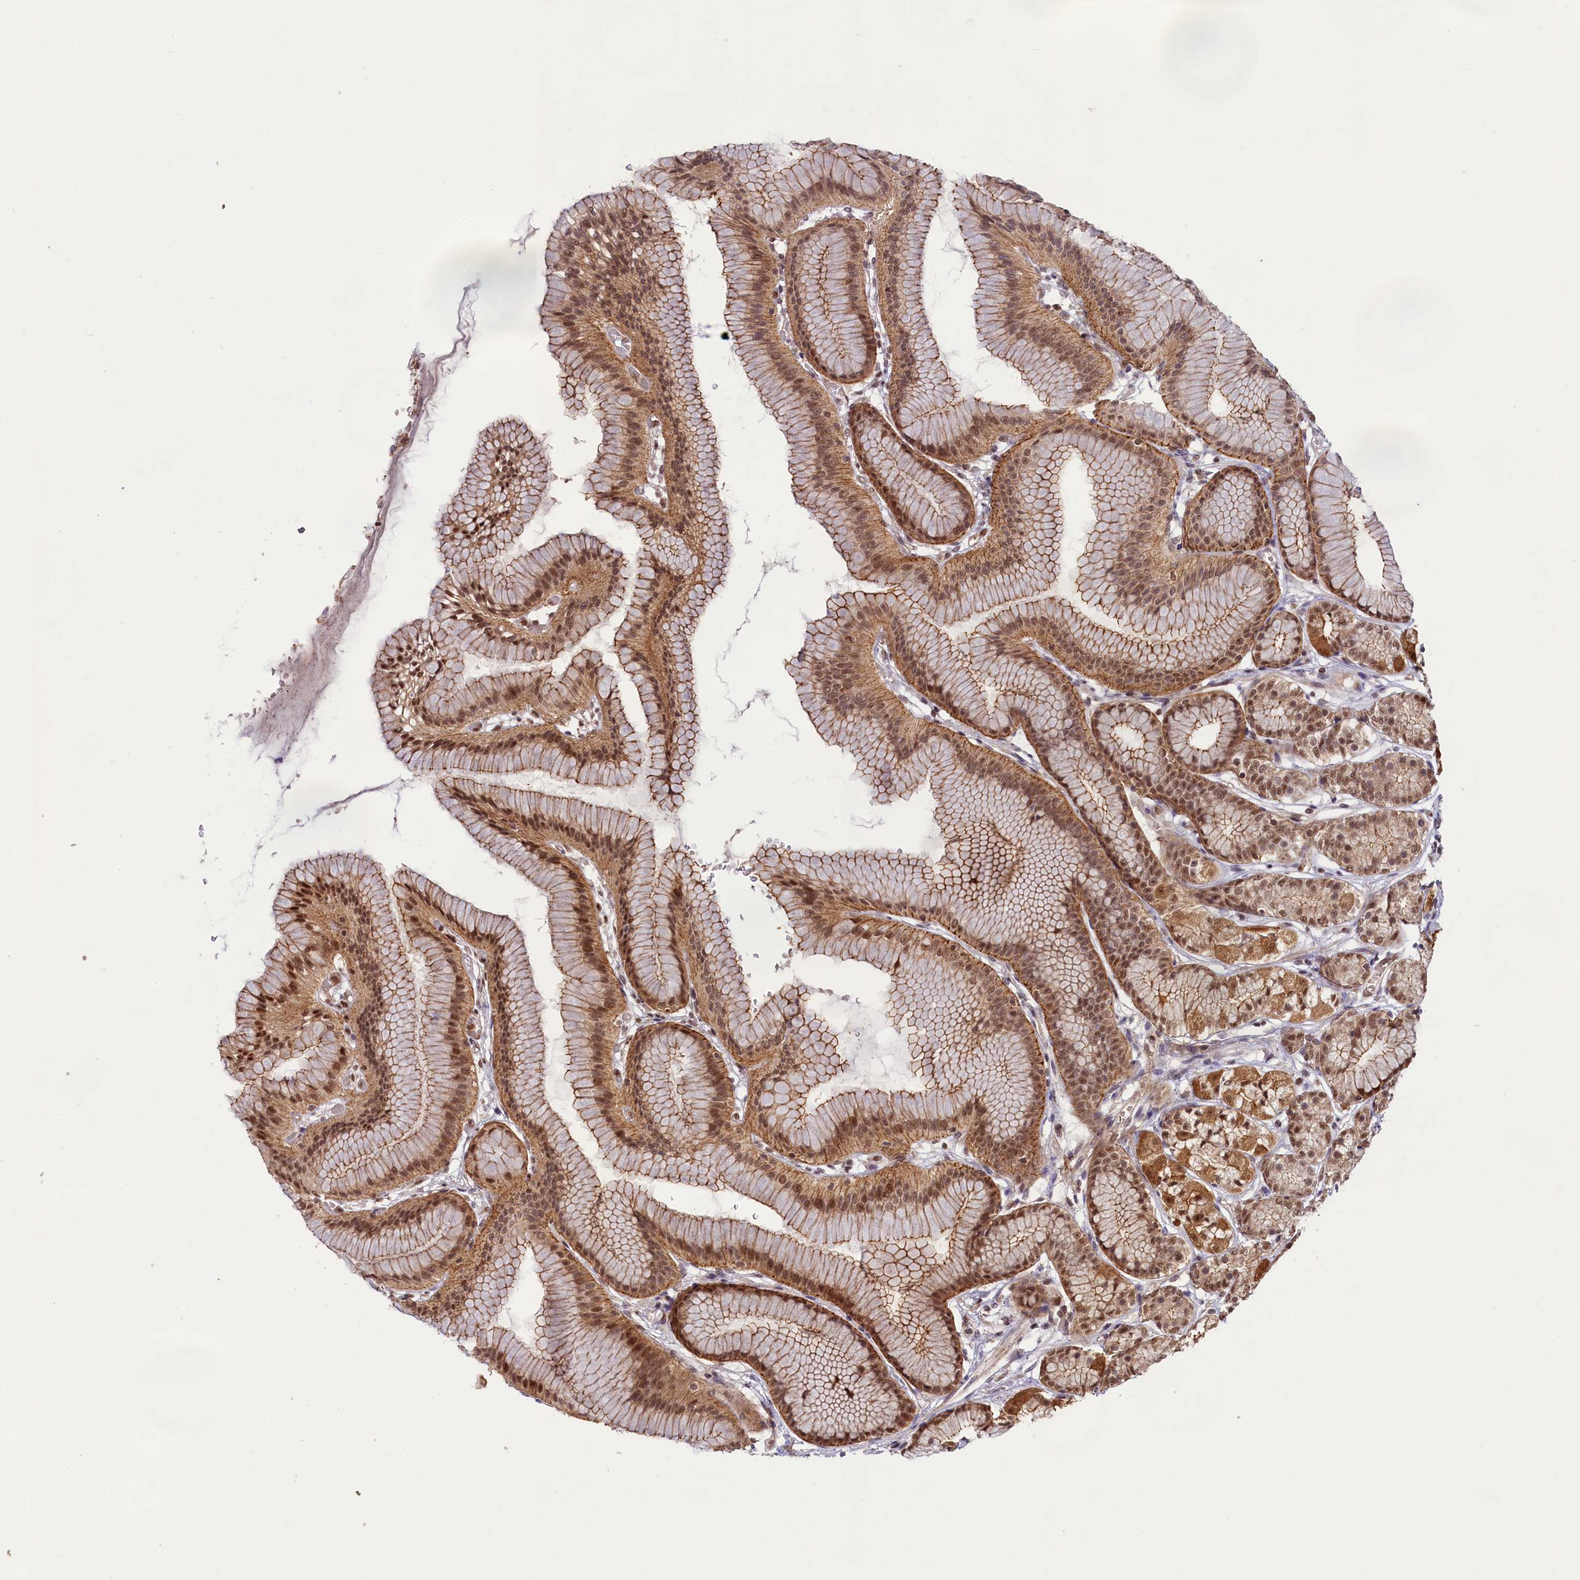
{"staining": {"intensity": "moderate", "quantity": ">75%", "location": "cytoplasmic/membranous,nuclear"}, "tissue": "stomach", "cell_type": "Glandular cells", "image_type": "normal", "snomed": [{"axis": "morphology", "description": "Normal tissue, NOS"}, {"axis": "morphology", "description": "Adenocarcinoma, NOS"}, {"axis": "morphology", "description": "Adenocarcinoma, High grade"}, {"axis": "topography", "description": "Stomach, upper"}, {"axis": "topography", "description": "Stomach"}], "caption": "Stomach stained with DAB (3,3'-diaminobenzidine) IHC shows medium levels of moderate cytoplasmic/membranous,nuclear staining in approximately >75% of glandular cells.", "gene": "CARD8", "patient": {"sex": "female", "age": 65}}